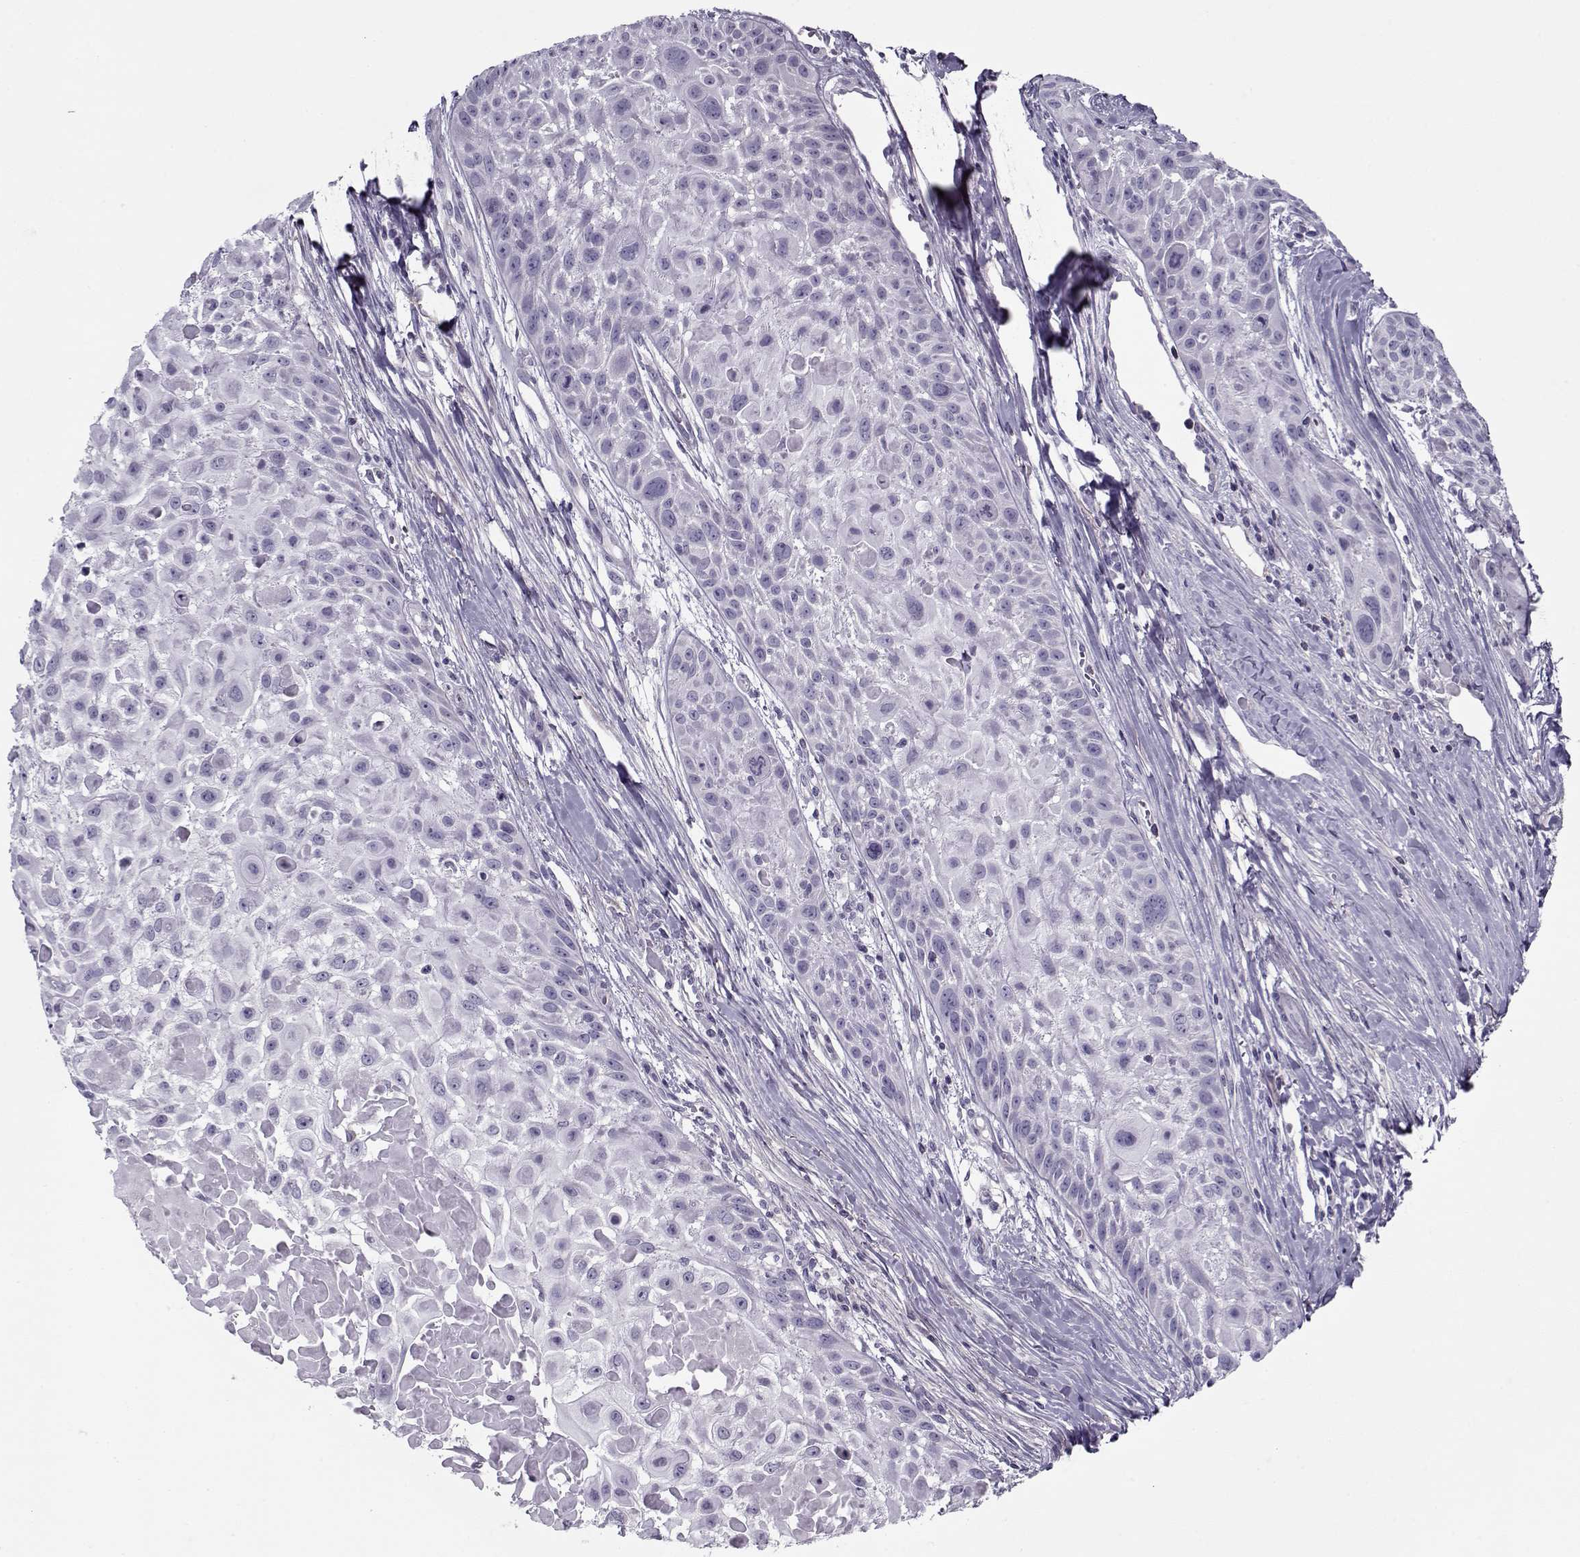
{"staining": {"intensity": "negative", "quantity": "none", "location": "none"}, "tissue": "skin cancer", "cell_type": "Tumor cells", "image_type": "cancer", "snomed": [{"axis": "morphology", "description": "Squamous cell carcinoma, NOS"}, {"axis": "topography", "description": "Skin"}, {"axis": "topography", "description": "Anal"}], "caption": "The histopathology image demonstrates no significant positivity in tumor cells of skin cancer (squamous cell carcinoma). Nuclei are stained in blue.", "gene": "PP2D1", "patient": {"sex": "female", "age": 75}}